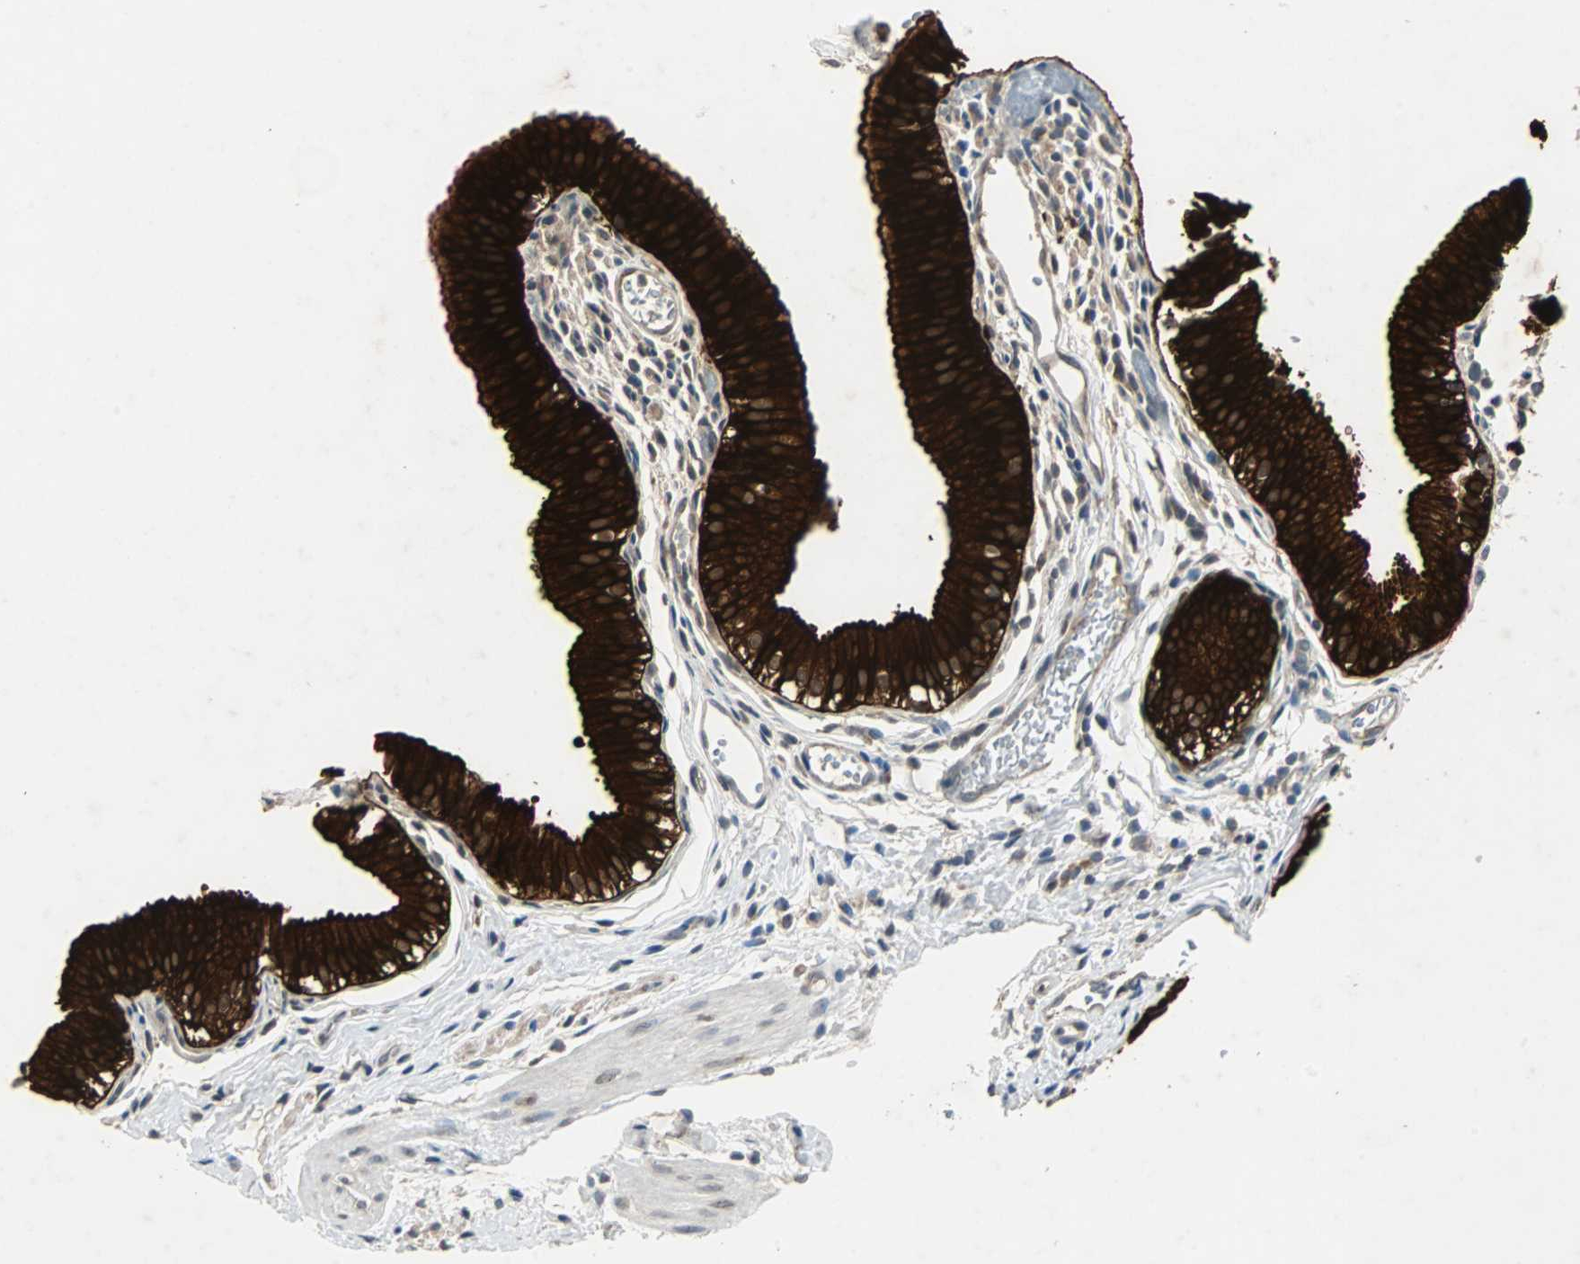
{"staining": {"intensity": "strong", "quantity": ">75%", "location": "cytoplasmic/membranous"}, "tissue": "gallbladder", "cell_type": "Glandular cells", "image_type": "normal", "snomed": [{"axis": "morphology", "description": "Normal tissue, NOS"}, {"axis": "topography", "description": "Gallbladder"}], "caption": "This photomicrograph reveals IHC staining of unremarkable human gallbladder, with high strong cytoplasmic/membranous expression in approximately >75% of glandular cells.", "gene": "CMC2", "patient": {"sex": "female", "age": 26}}